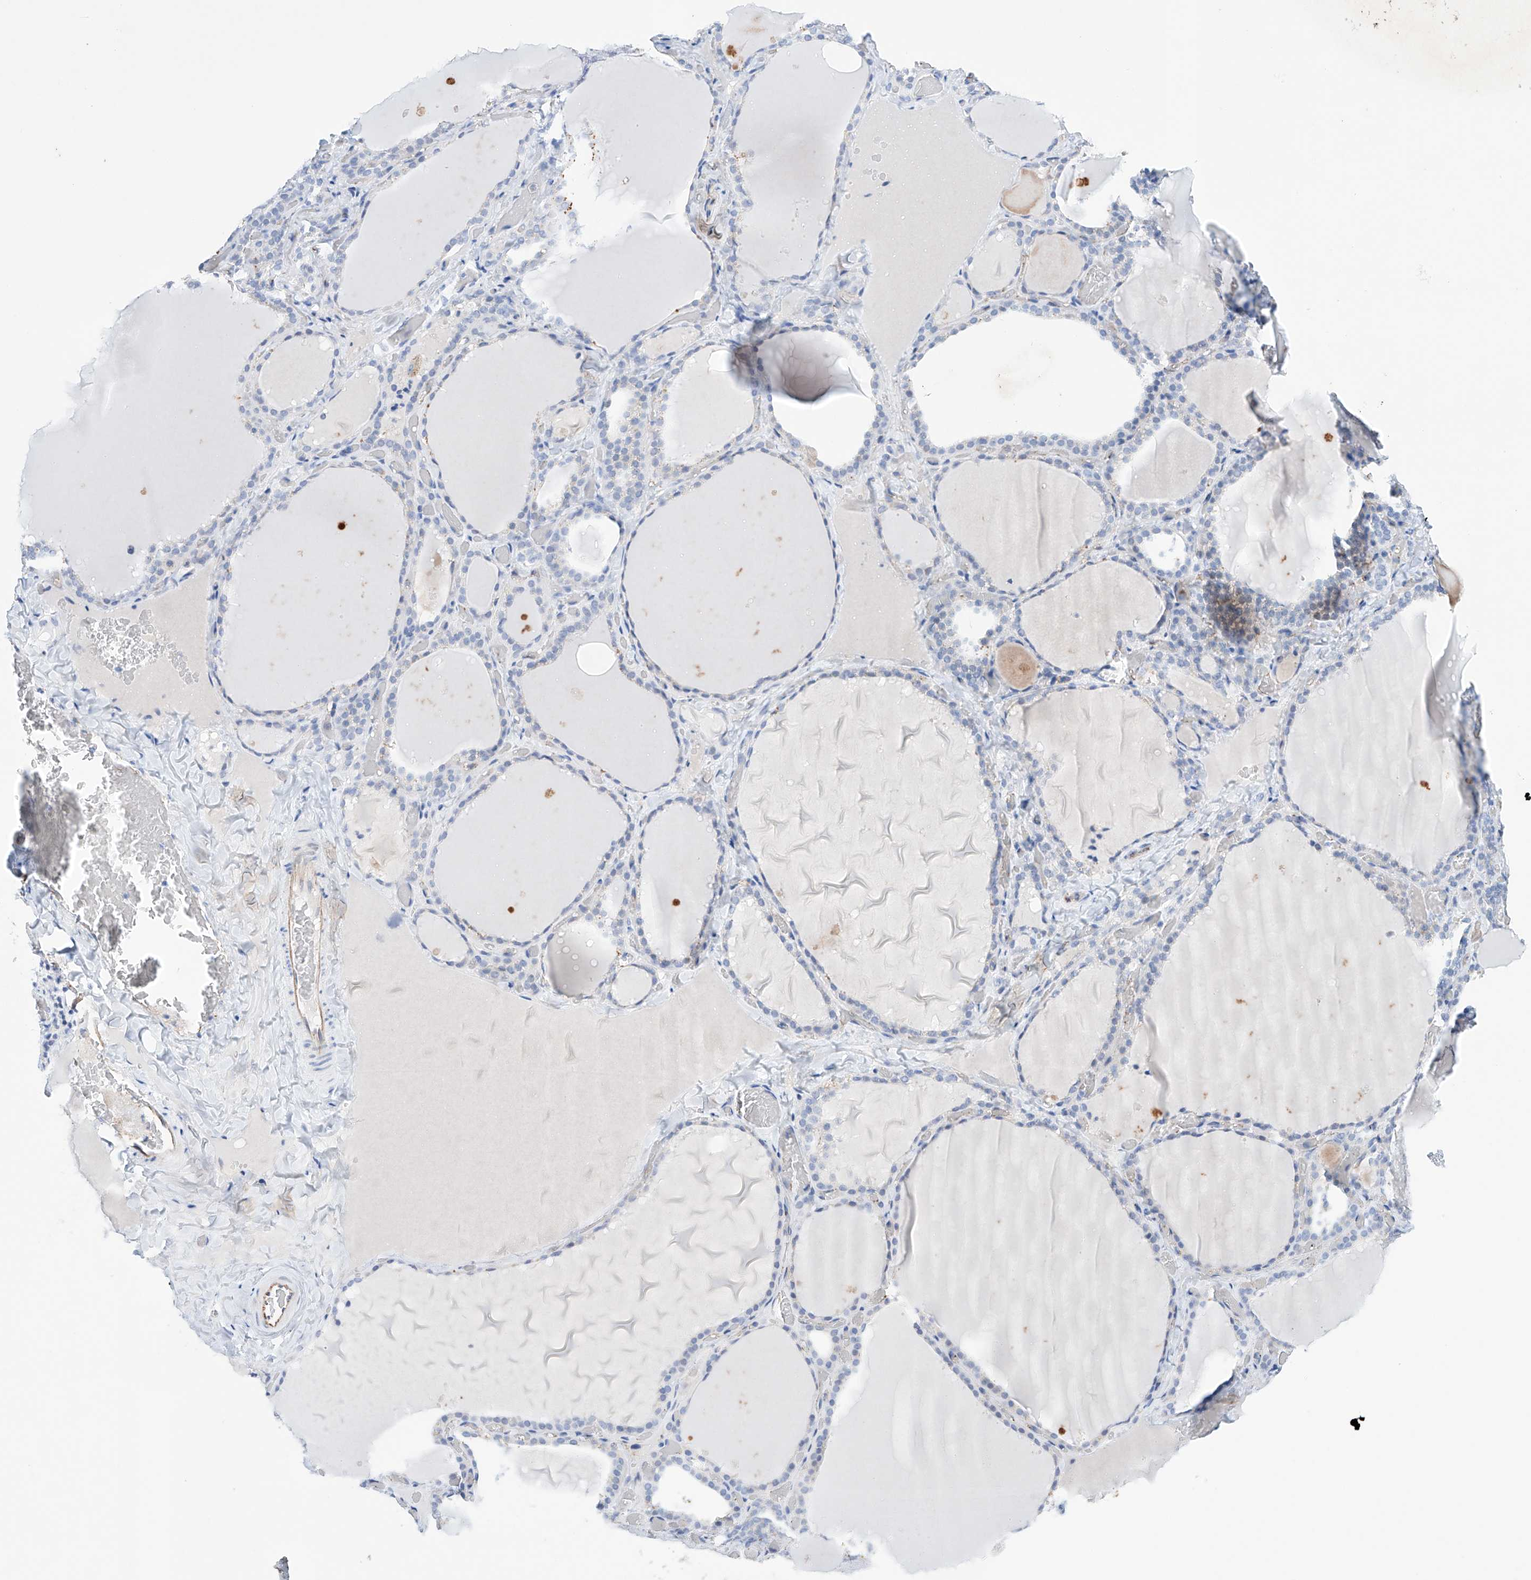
{"staining": {"intensity": "negative", "quantity": "none", "location": "none"}, "tissue": "thyroid gland", "cell_type": "Glandular cells", "image_type": "normal", "snomed": [{"axis": "morphology", "description": "Normal tissue, NOS"}, {"axis": "topography", "description": "Thyroid gland"}], "caption": "Histopathology image shows no significant protein staining in glandular cells of unremarkable thyroid gland.", "gene": "ETV7", "patient": {"sex": "female", "age": 22}}